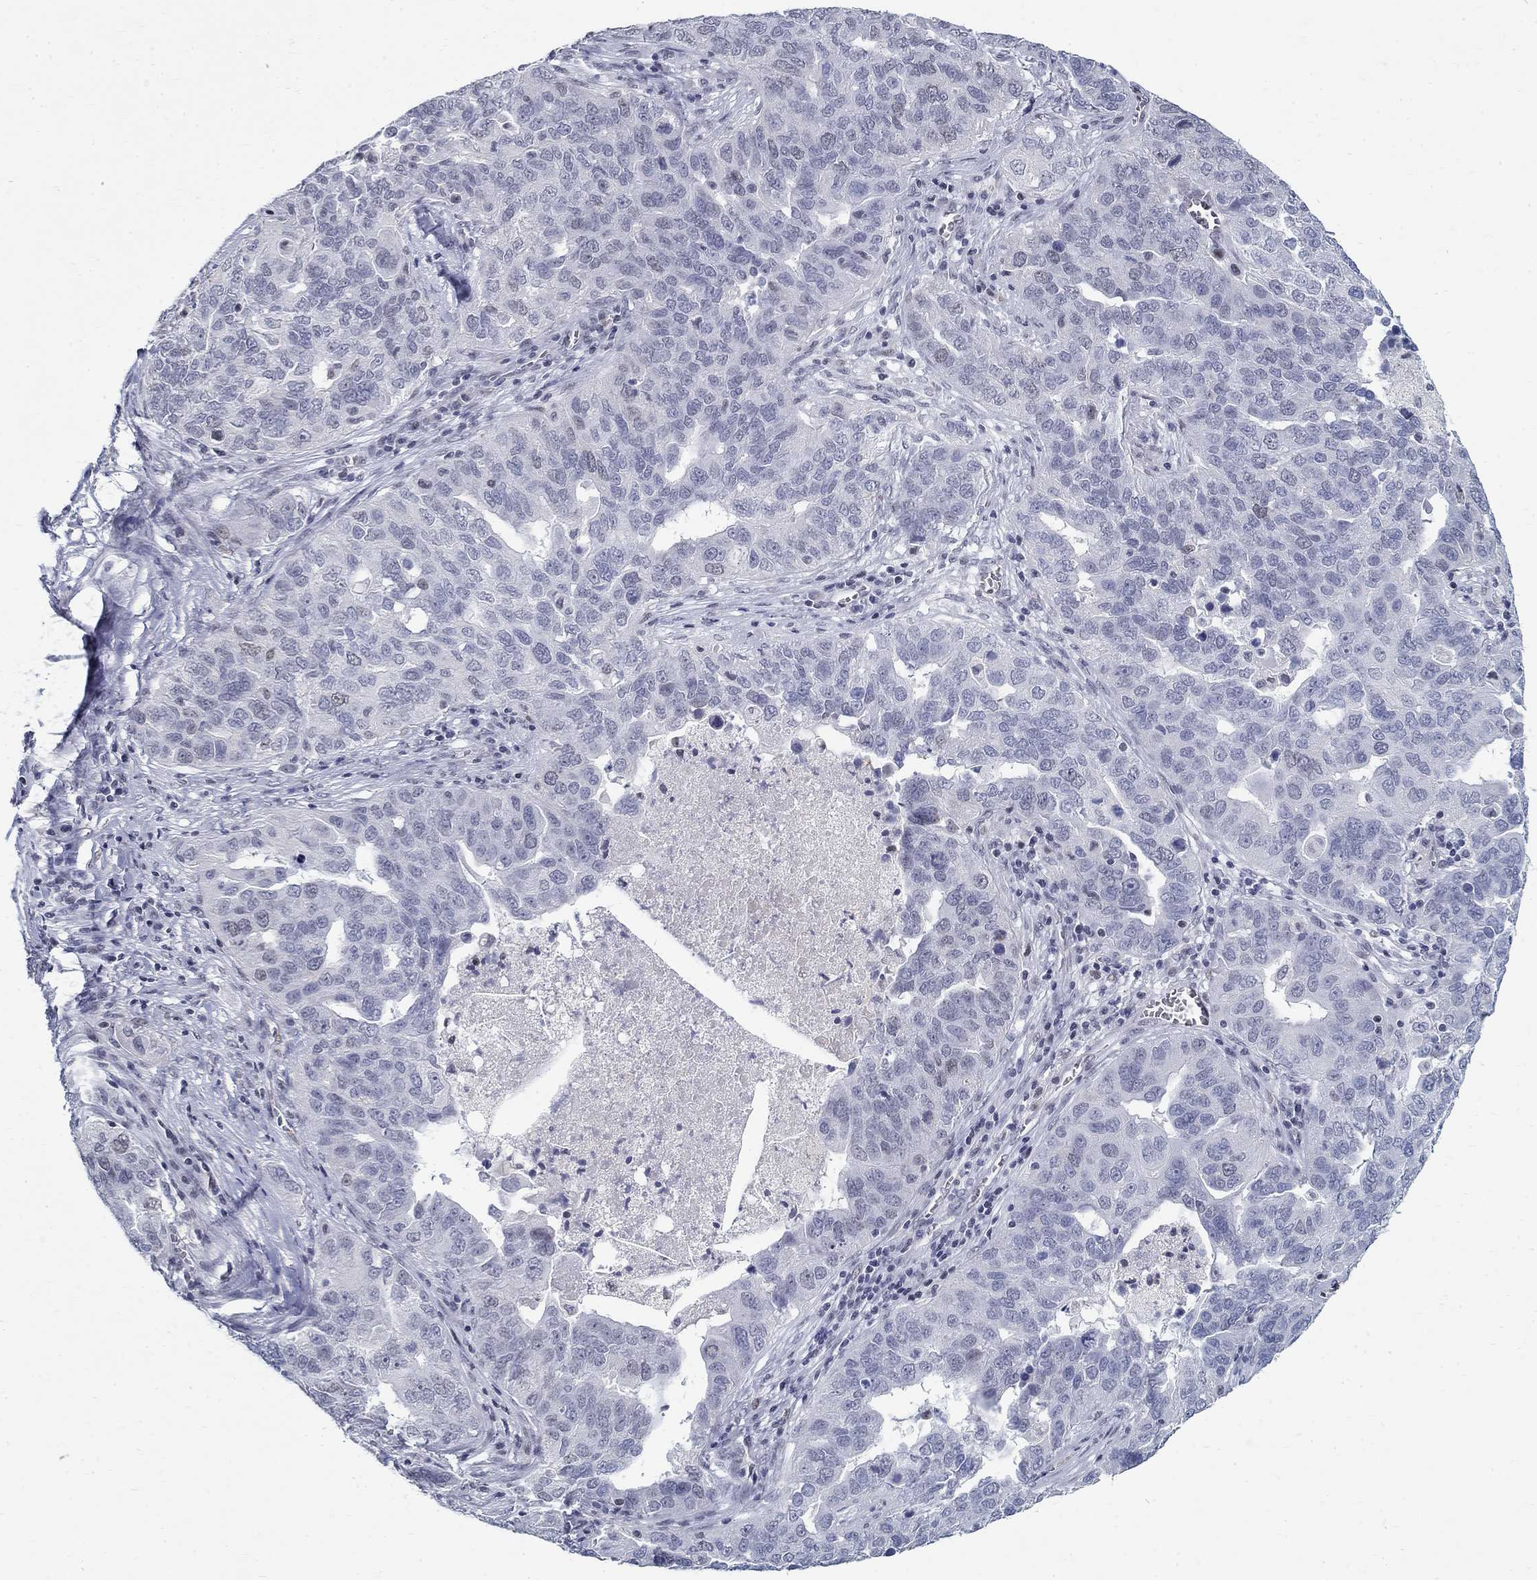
{"staining": {"intensity": "negative", "quantity": "none", "location": "none"}, "tissue": "ovarian cancer", "cell_type": "Tumor cells", "image_type": "cancer", "snomed": [{"axis": "morphology", "description": "Carcinoma, endometroid"}, {"axis": "topography", "description": "Soft tissue"}, {"axis": "topography", "description": "Ovary"}], "caption": "Tumor cells show no significant positivity in ovarian cancer. Nuclei are stained in blue.", "gene": "BHLHE22", "patient": {"sex": "female", "age": 52}}